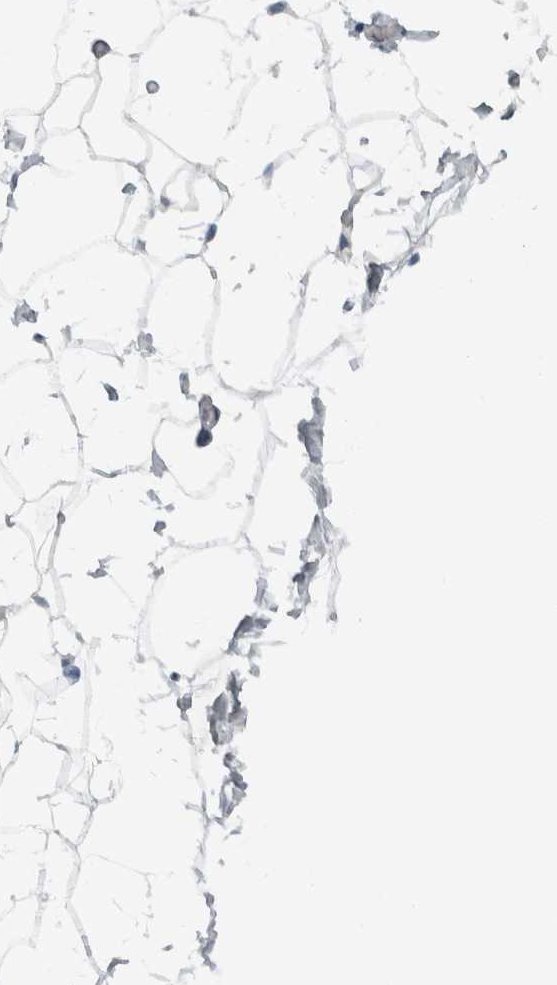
{"staining": {"intensity": "negative", "quantity": "none", "location": "none"}, "tissue": "adipose tissue", "cell_type": "Adipocytes", "image_type": "normal", "snomed": [{"axis": "morphology", "description": "Normal tissue, NOS"}, {"axis": "topography", "description": "Breast"}, {"axis": "topography", "description": "Soft tissue"}], "caption": "High power microscopy photomicrograph of an immunohistochemistry micrograph of normal adipose tissue, revealing no significant expression in adipocytes.", "gene": "ADPRM", "patient": {"sex": "female", "age": 75}}